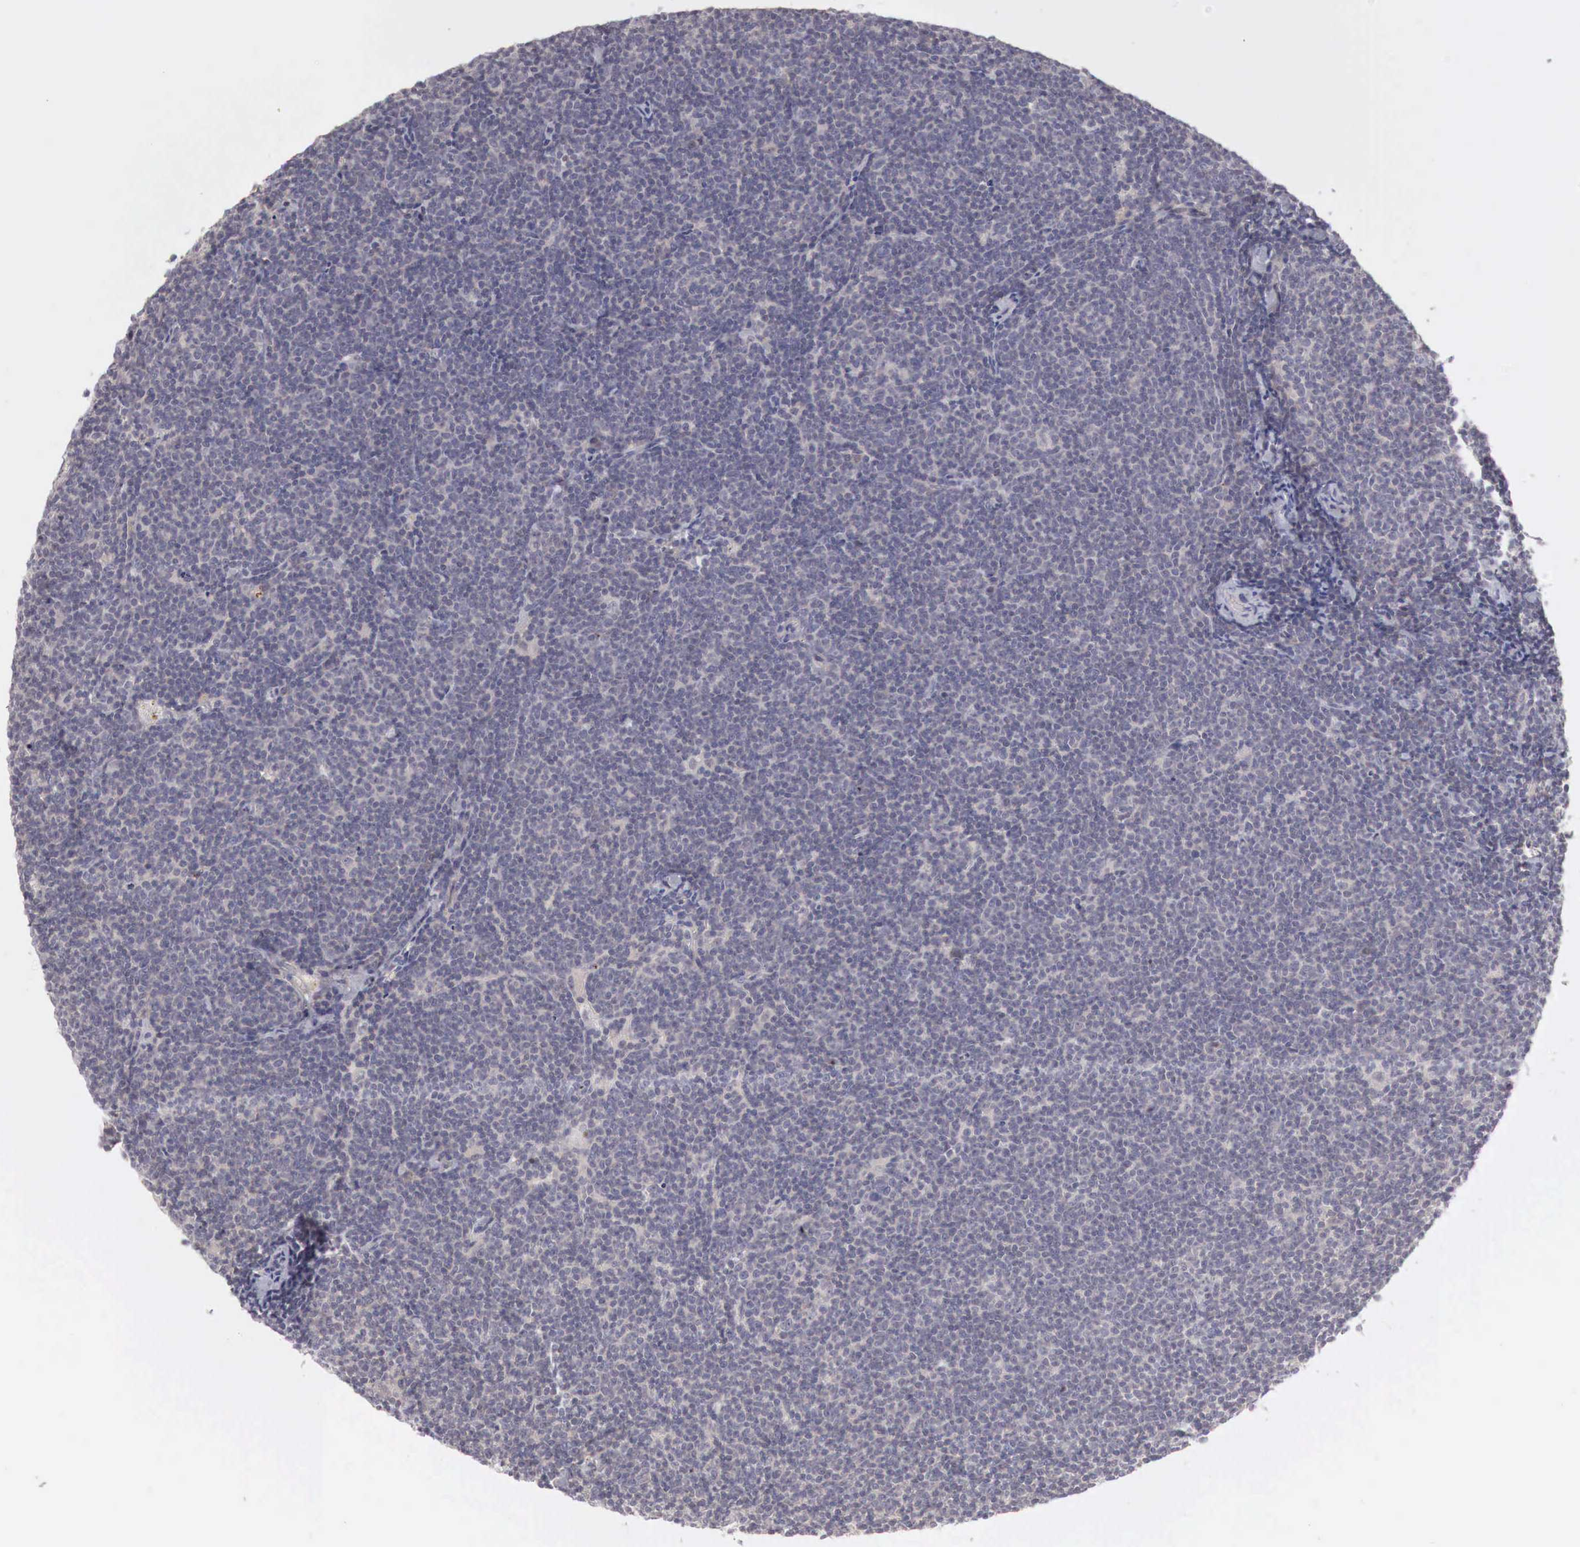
{"staining": {"intensity": "negative", "quantity": "none", "location": "none"}, "tissue": "lymphoma", "cell_type": "Tumor cells", "image_type": "cancer", "snomed": [{"axis": "morphology", "description": "Malignant lymphoma, non-Hodgkin's type, Low grade"}, {"axis": "topography", "description": "Lymph node"}], "caption": "Protein analysis of low-grade malignant lymphoma, non-Hodgkin's type shows no significant expression in tumor cells.", "gene": "GATA1", "patient": {"sex": "male", "age": 65}}